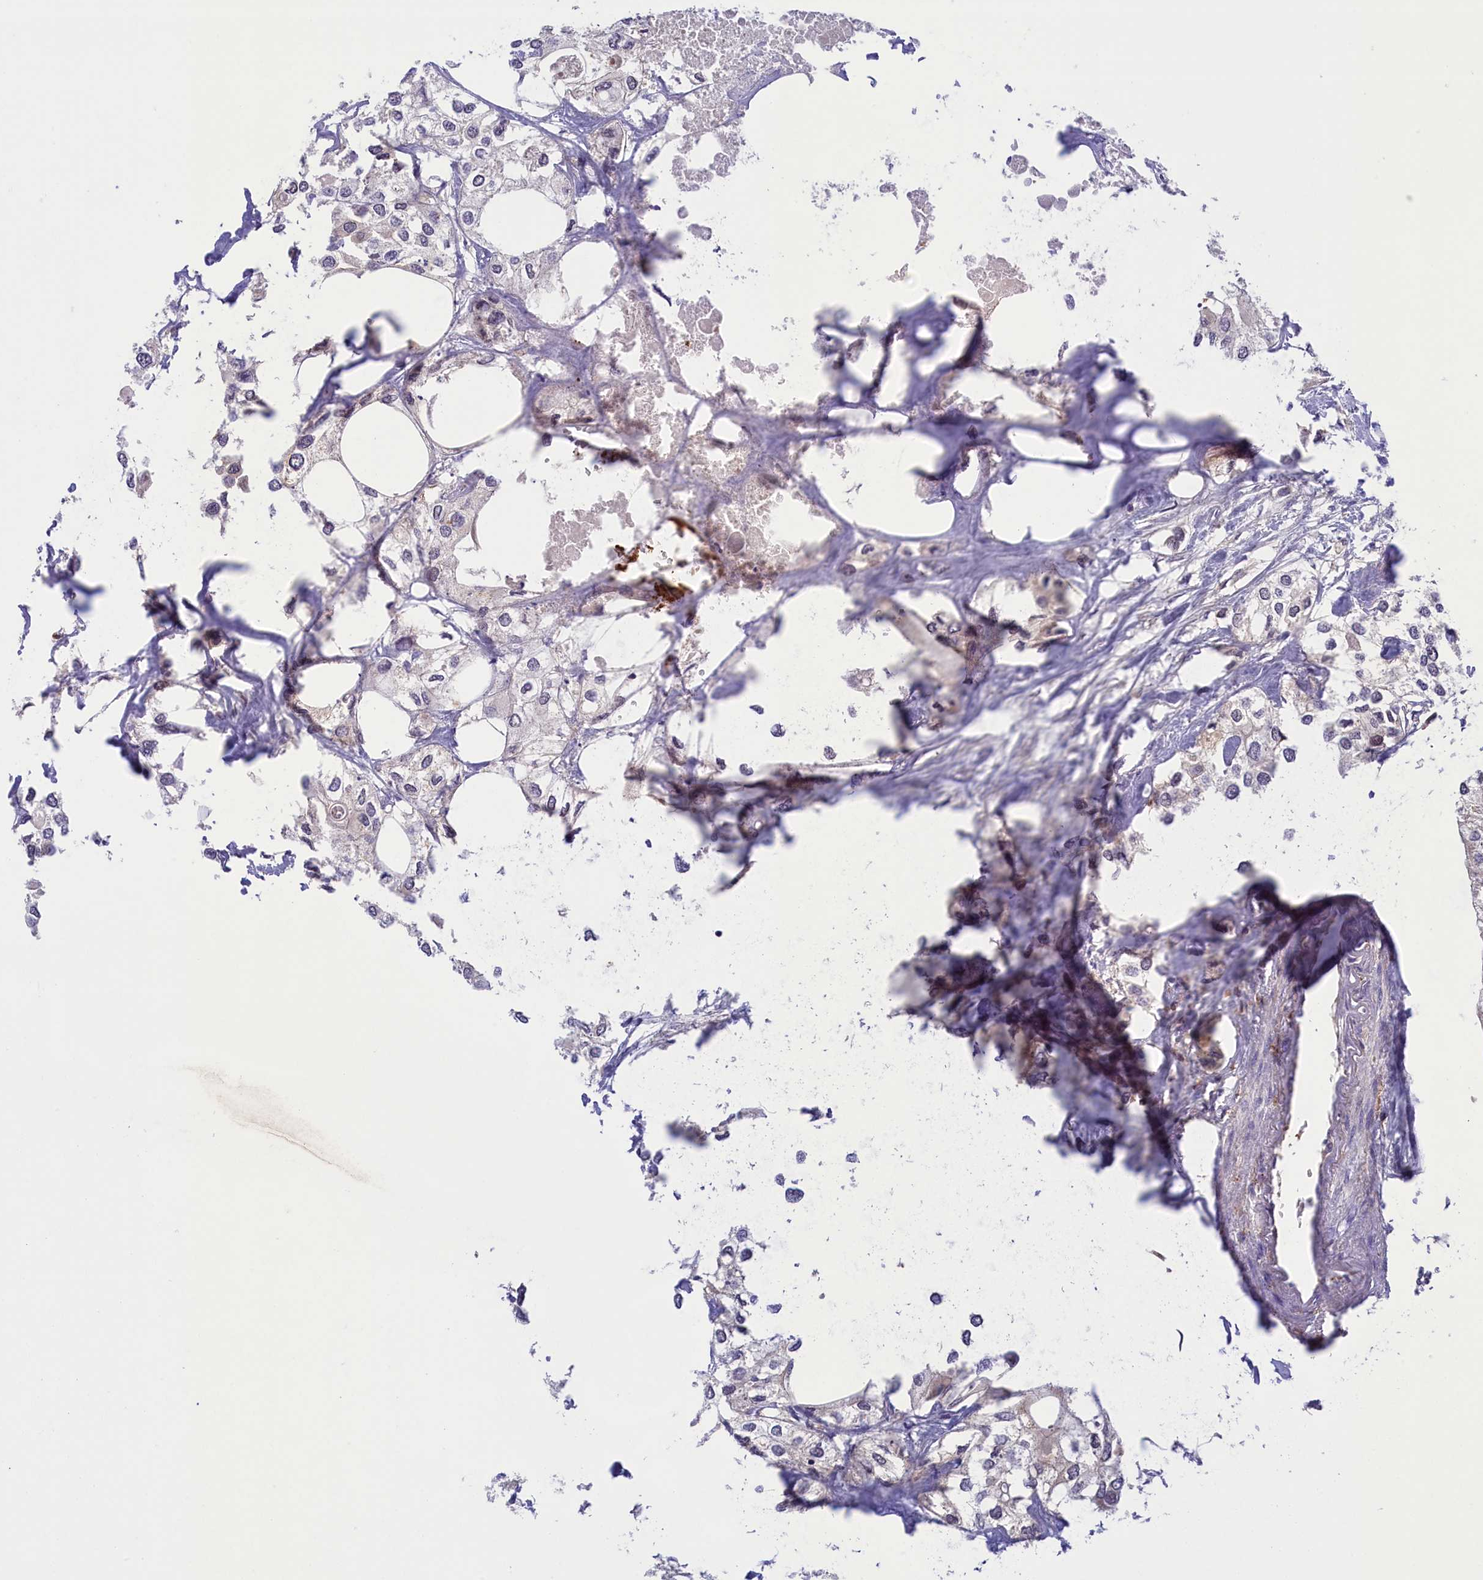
{"staining": {"intensity": "negative", "quantity": "none", "location": "none"}, "tissue": "urothelial cancer", "cell_type": "Tumor cells", "image_type": "cancer", "snomed": [{"axis": "morphology", "description": "Urothelial carcinoma, High grade"}, {"axis": "topography", "description": "Urinary bladder"}], "caption": "Immunohistochemistry (IHC) image of urothelial cancer stained for a protein (brown), which shows no staining in tumor cells.", "gene": "STYX", "patient": {"sex": "male", "age": 64}}